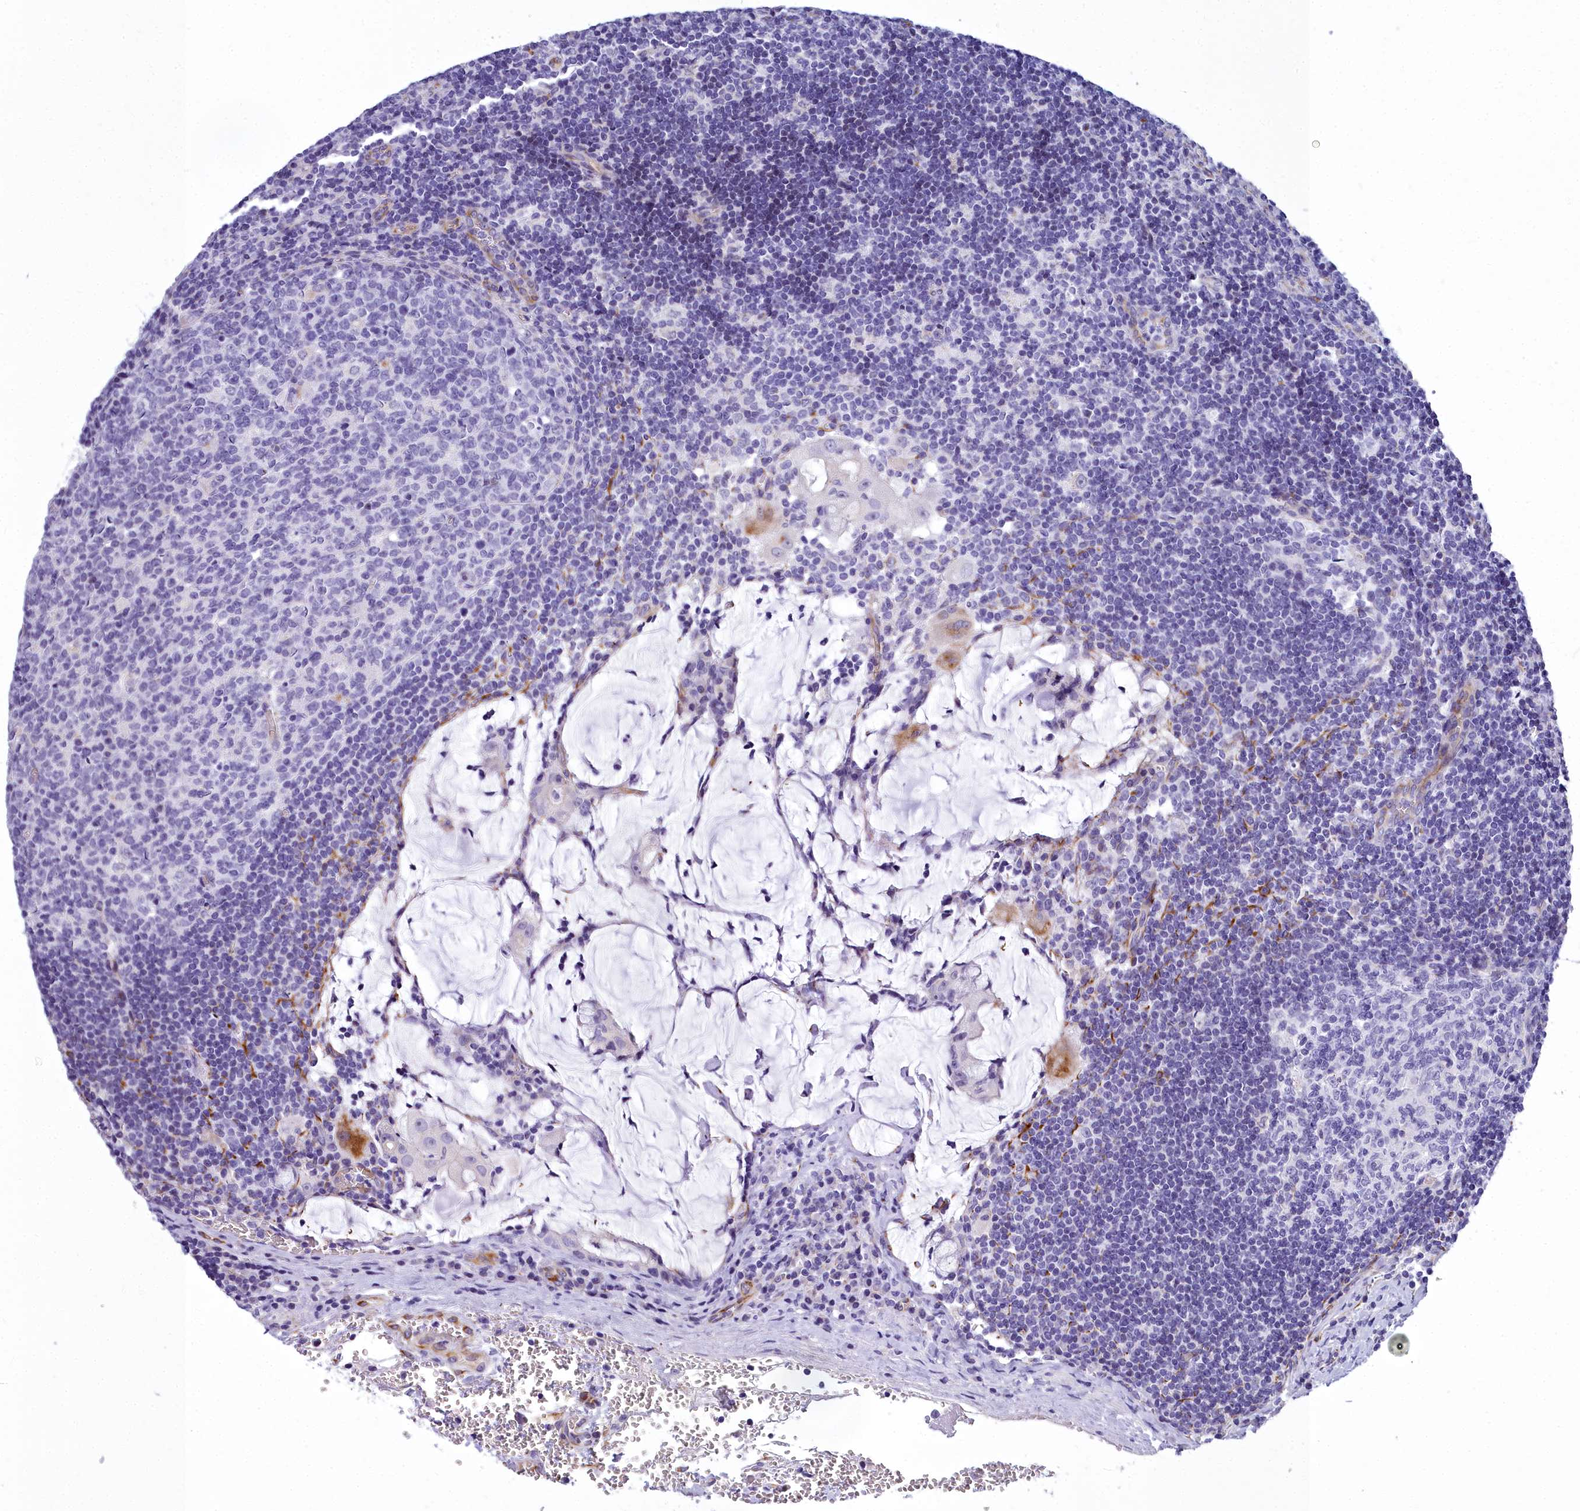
{"staining": {"intensity": "negative", "quantity": "none", "location": "none"}, "tissue": "lymph node", "cell_type": "Germinal center cells", "image_type": "normal", "snomed": [{"axis": "morphology", "description": "Normal tissue, NOS"}, {"axis": "topography", "description": "Lymph node"}], "caption": "This is an IHC histopathology image of benign lymph node. There is no expression in germinal center cells.", "gene": "TIMM22", "patient": {"sex": "female", "age": 73}}